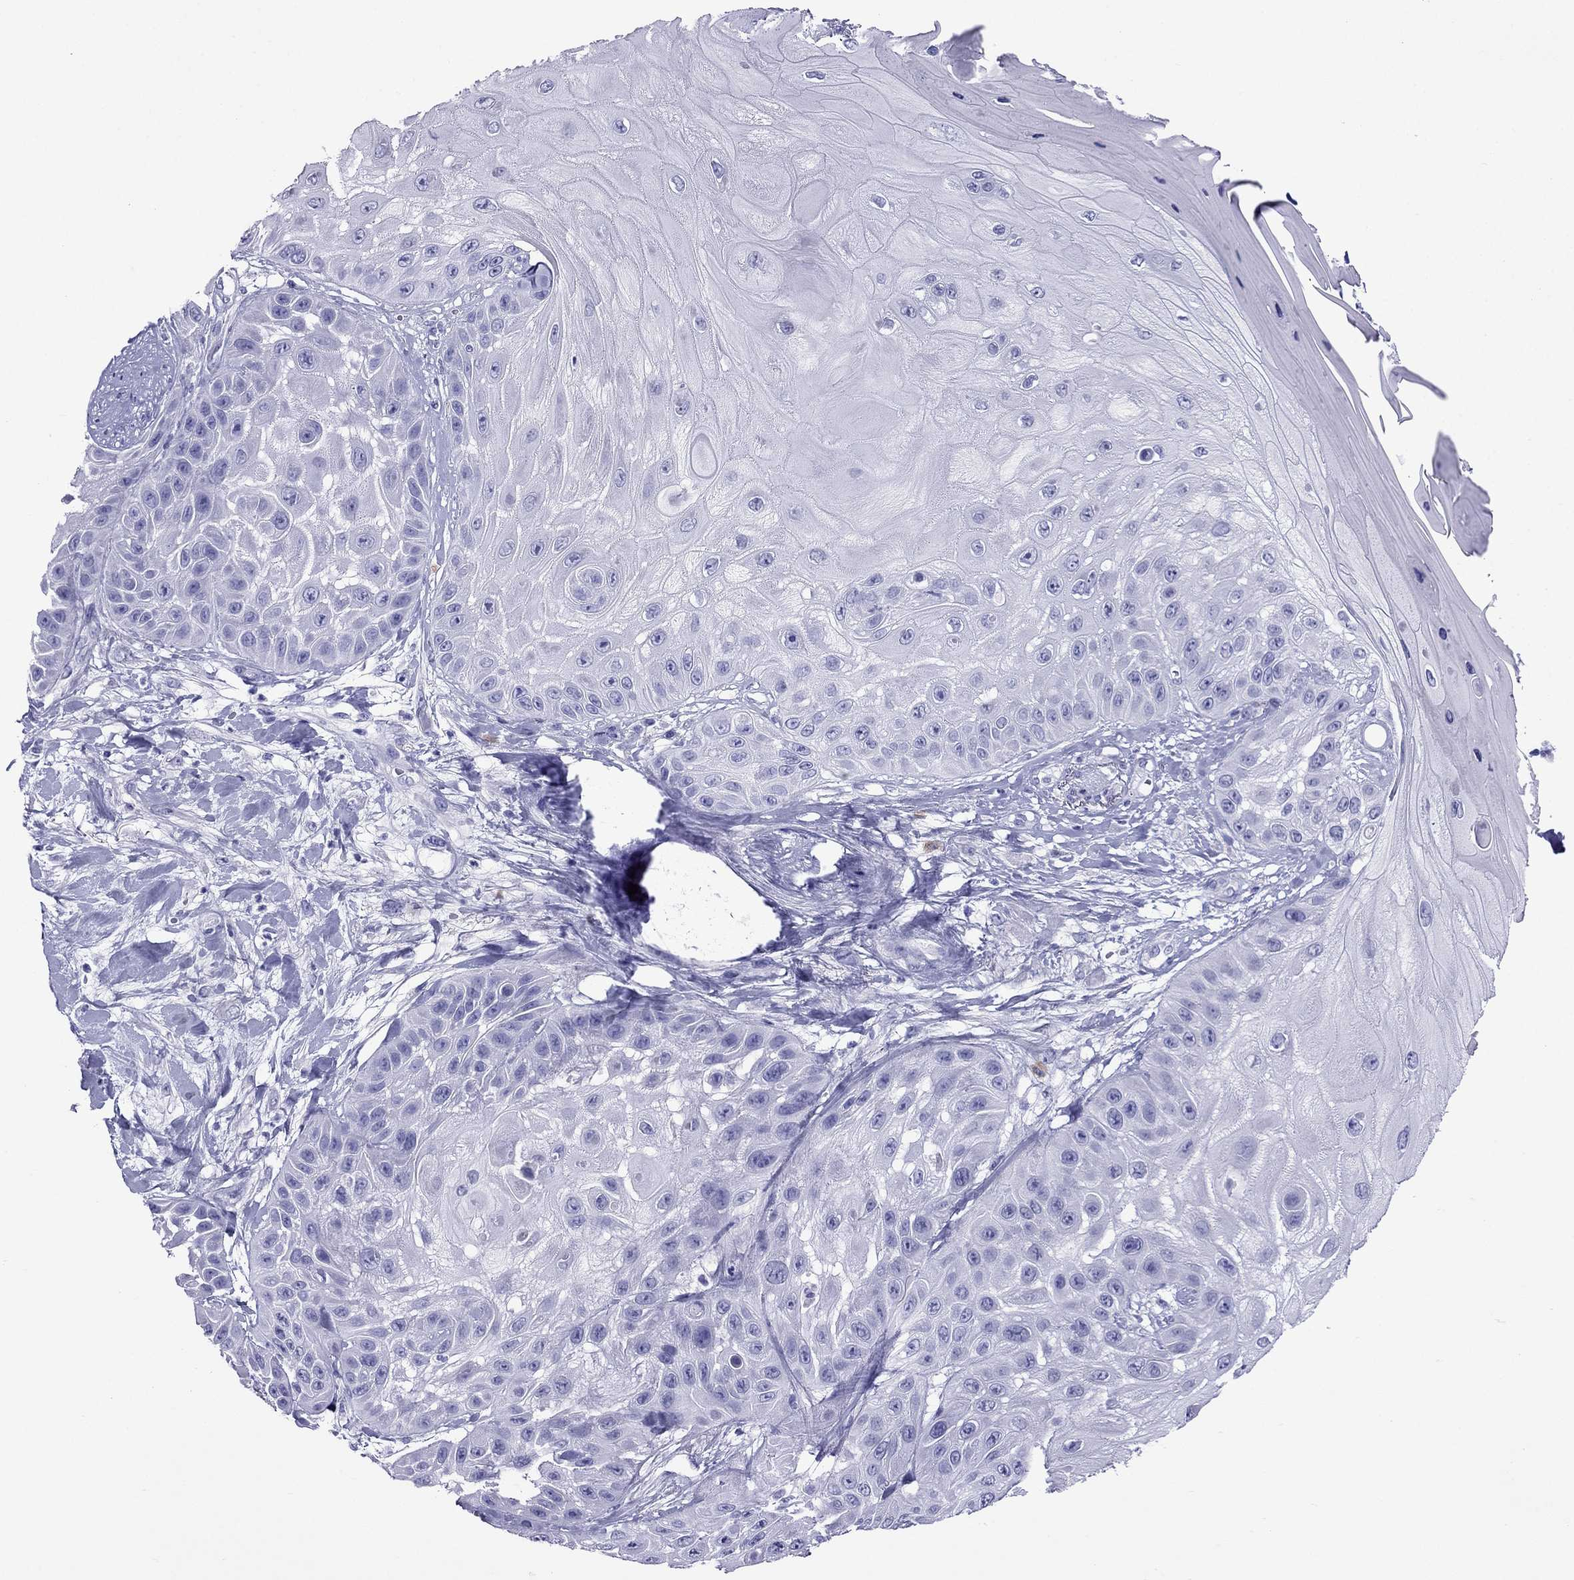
{"staining": {"intensity": "negative", "quantity": "none", "location": "none"}, "tissue": "skin cancer", "cell_type": "Tumor cells", "image_type": "cancer", "snomed": [{"axis": "morphology", "description": "Normal tissue, NOS"}, {"axis": "morphology", "description": "Squamous cell carcinoma, NOS"}, {"axis": "topography", "description": "Skin"}], "caption": "Histopathology image shows no significant protein staining in tumor cells of squamous cell carcinoma (skin). (IHC, brightfield microscopy, high magnification).", "gene": "ARR3", "patient": {"sex": "male", "age": 79}}